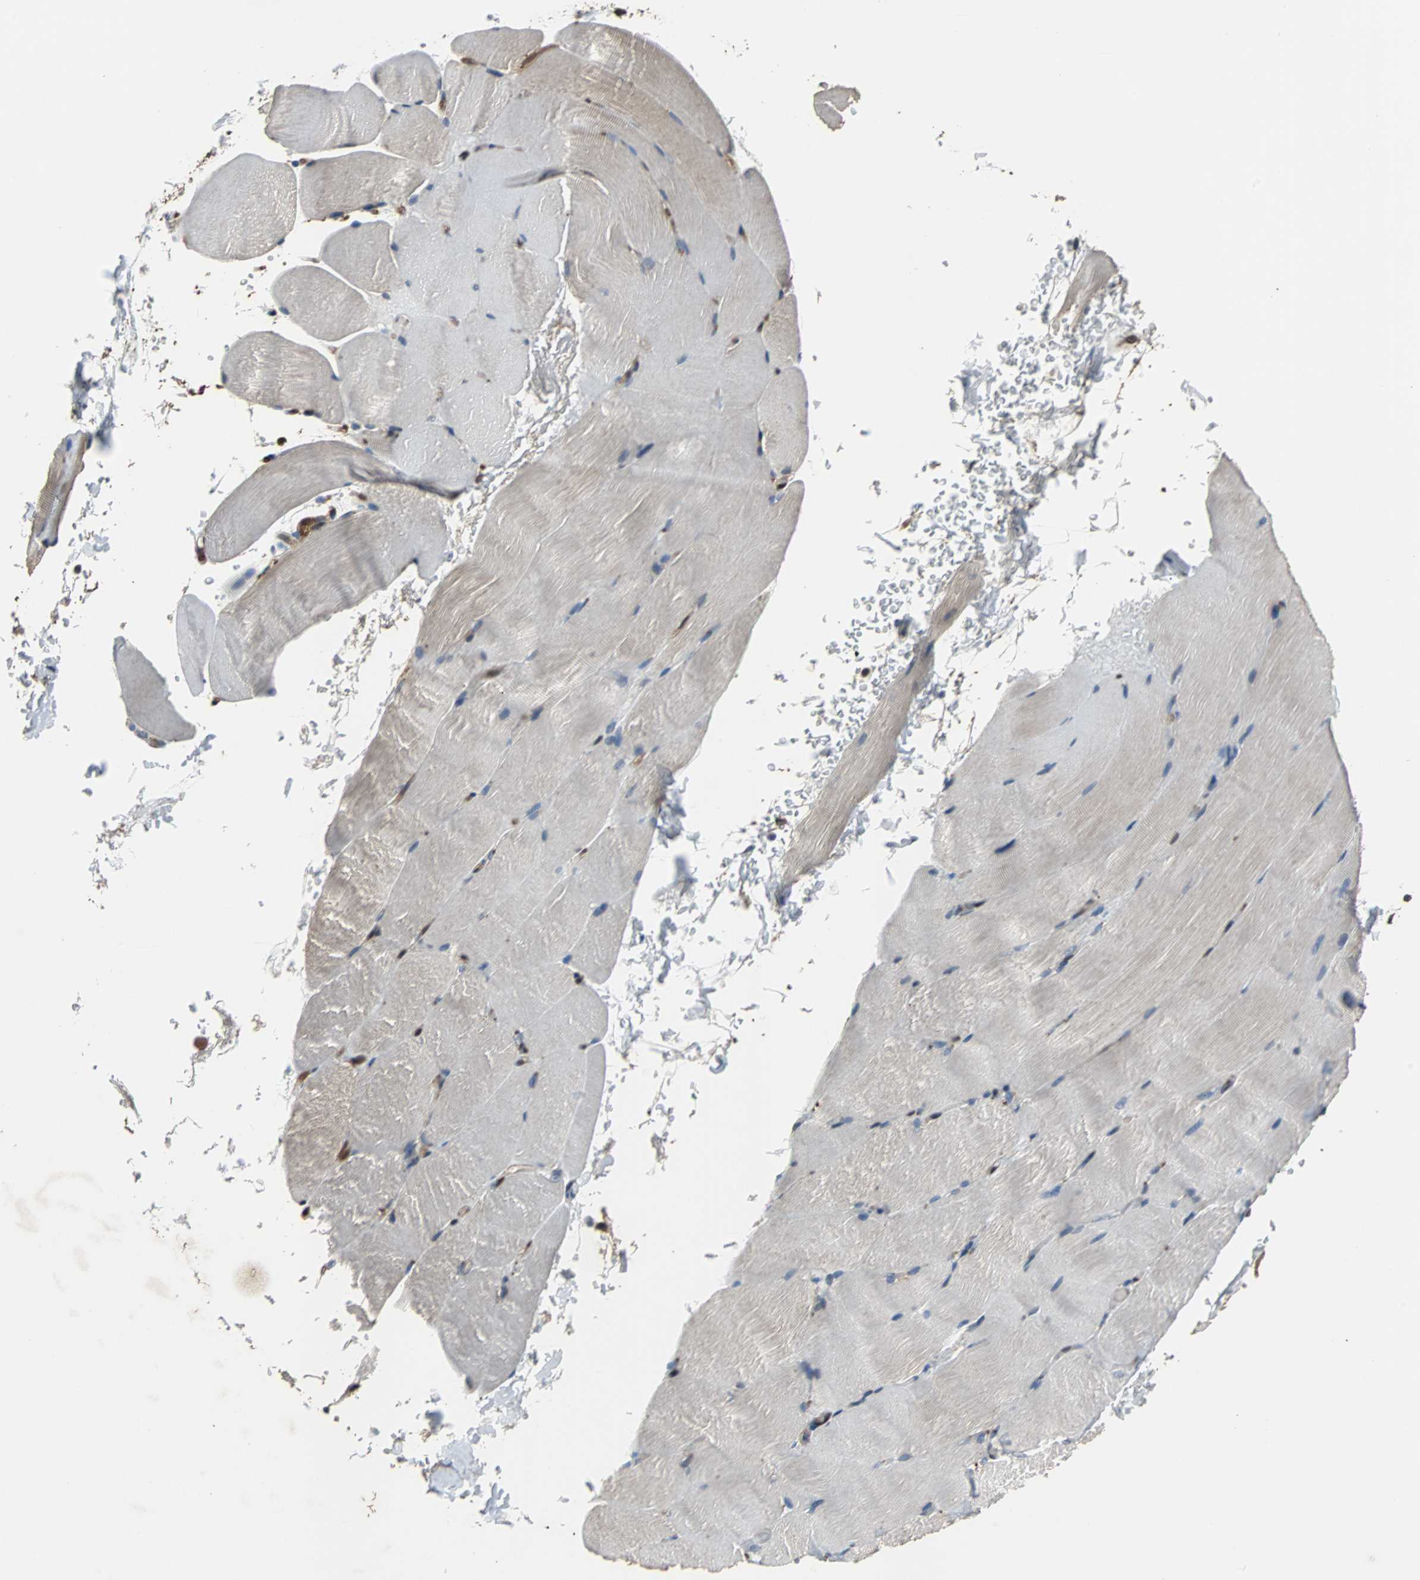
{"staining": {"intensity": "negative", "quantity": "none", "location": "none"}, "tissue": "skeletal muscle", "cell_type": "Myocytes", "image_type": "normal", "snomed": [{"axis": "morphology", "description": "Normal tissue, NOS"}, {"axis": "topography", "description": "Skeletal muscle"}, {"axis": "topography", "description": "Parathyroid gland"}], "caption": "Immunohistochemistry (IHC) photomicrograph of normal skeletal muscle: skeletal muscle stained with DAB (3,3'-diaminobenzidine) demonstrates no significant protein positivity in myocytes.", "gene": "NDRG1", "patient": {"sex": "female", "age": 37}}